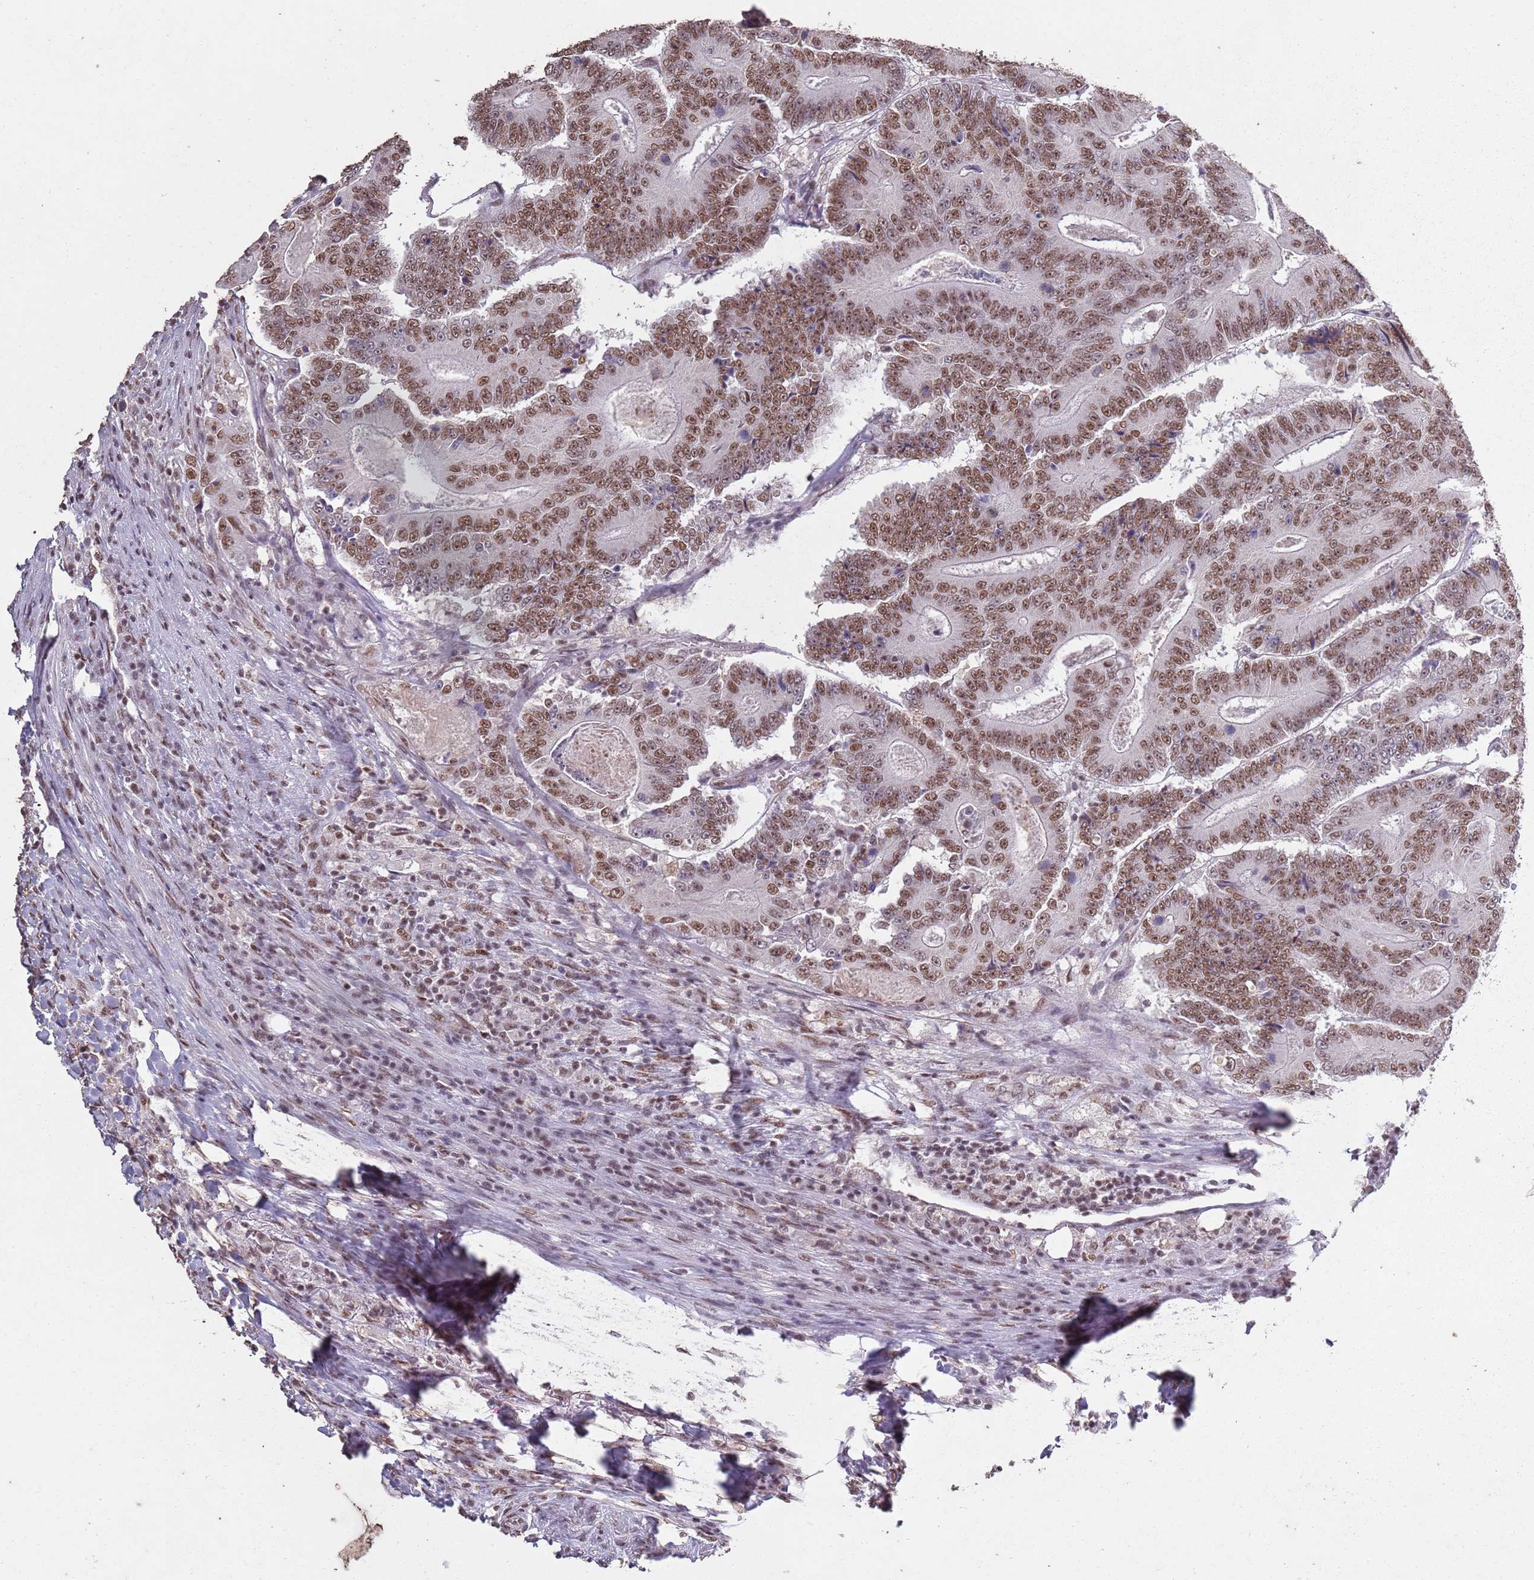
{"staining": {"intensity": "moderate", "quantity": ">75%", "location": "nuclear"}, "tissue": "colorectal cancer", "cell_type": "Tumor cells", "image_type": "cancer", "snomed": [{"axis": "morphology", "description": "Adenocarcinoma, NOS"}, {"axis": "topography", "description": "Colon"}], "caption": "A brown stain labels moderate nuclear staining of a protein in colorectal adenocarcinoma tumor cells.", "gene": "ARL14EP", "patient": {"sex": "male", "age": 83}}